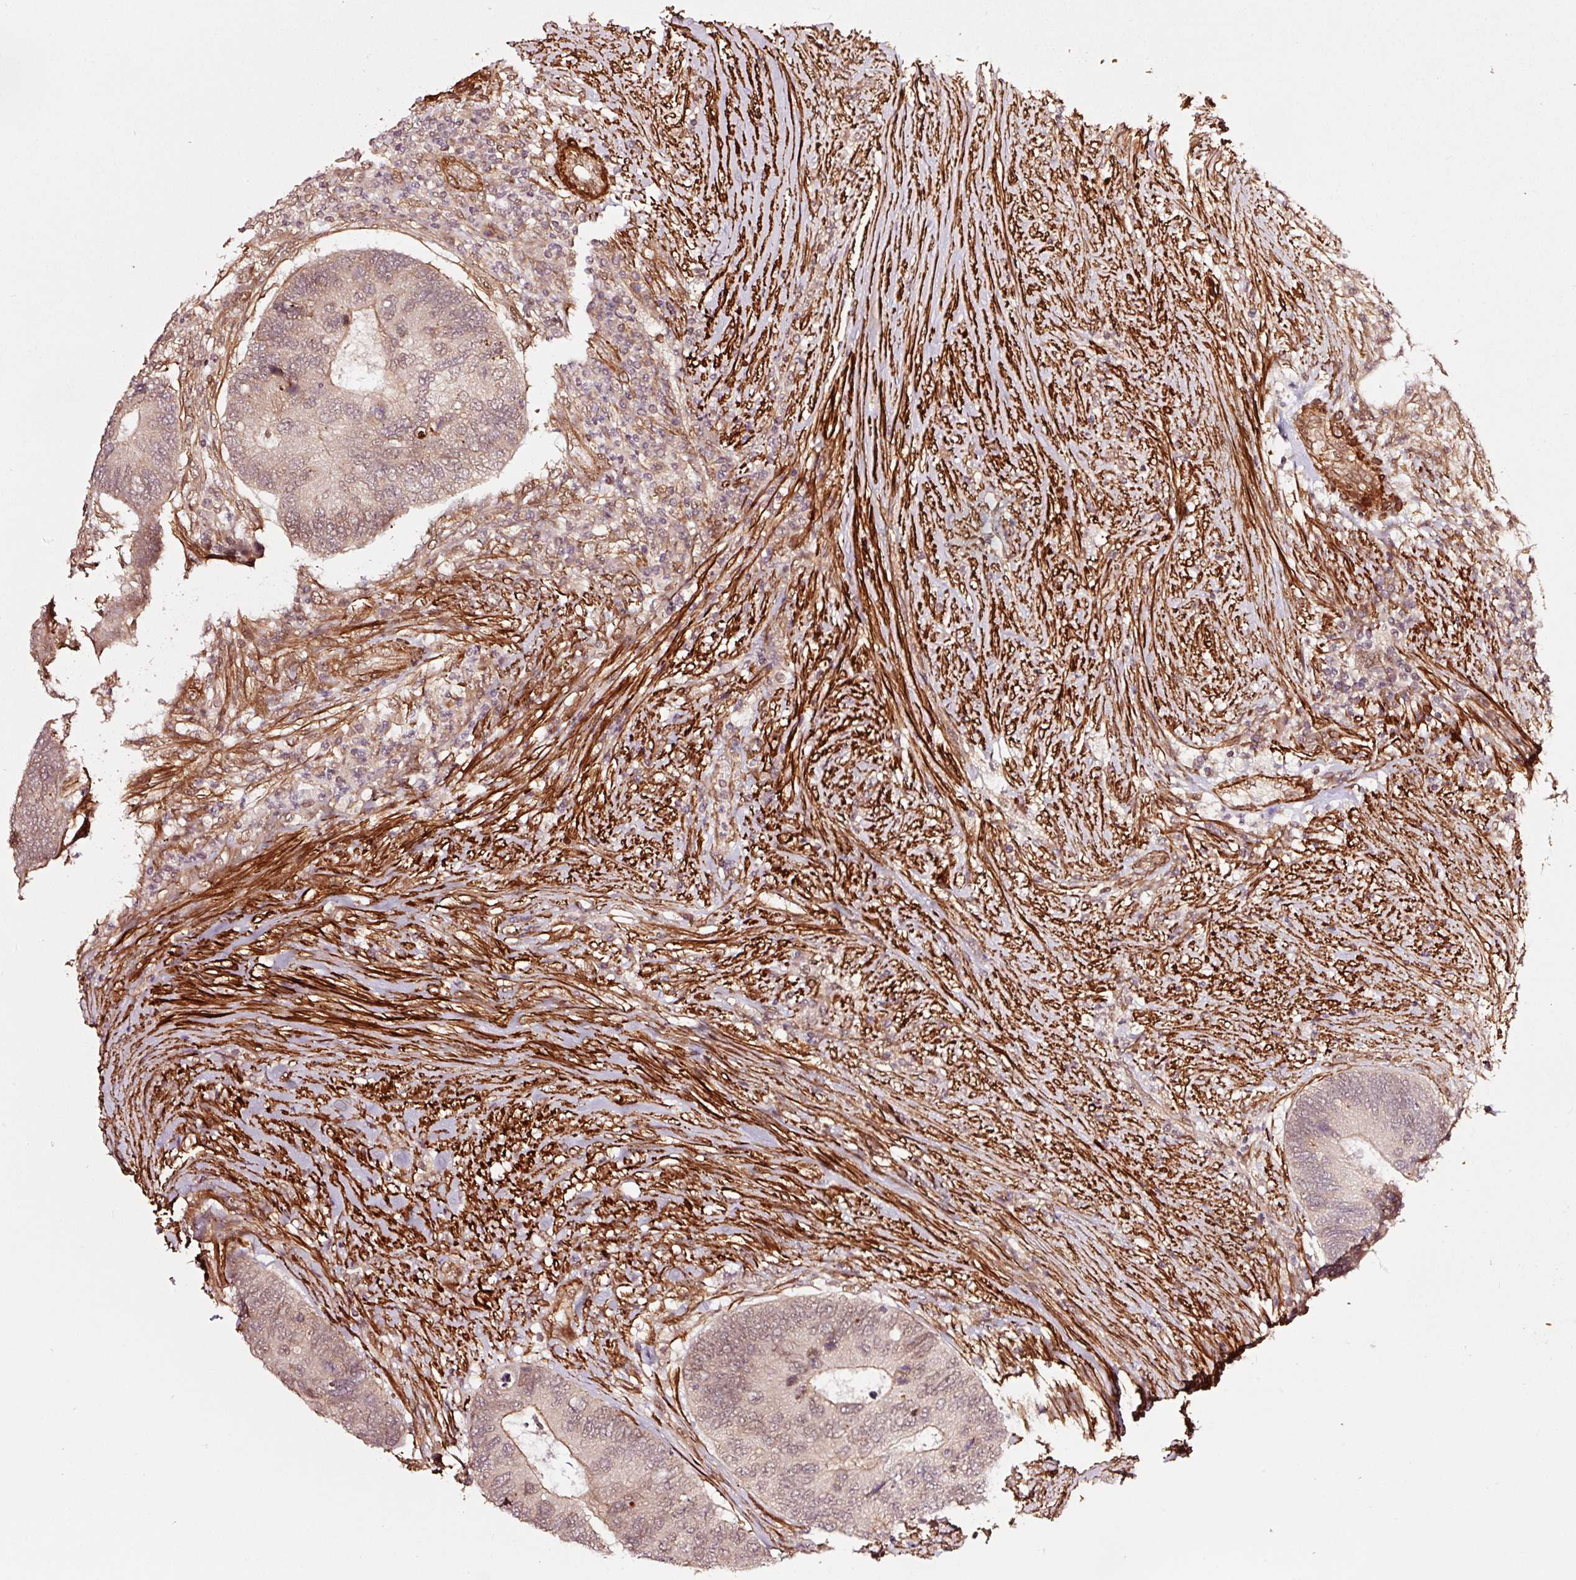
{"staining": {"intensity": "weak", "quantity": "25%-75%", "location": "cytoplasmic/membranous,nuclear"}, "tissue": "colorectal cancer", "cell_type": "Tumor cells", "image_type": "cancer", "snomed": [{"axis": "morphology", "description": "Adenocarcinoma, NOS"}, {"axis": "topography", "description": "Colon"}], "caption": "Colorectal adenocarcinoma tissue shows weak cytoplasmic/membranous and nuclear expression in about 25%-75% of tumor cells (DAB (3,3'-diaminobenzidine) IHC, brown staining for protein, blue staining for nuclei).", "gene": "TPM1", "patient": {"sex": "female", "age": 67}}